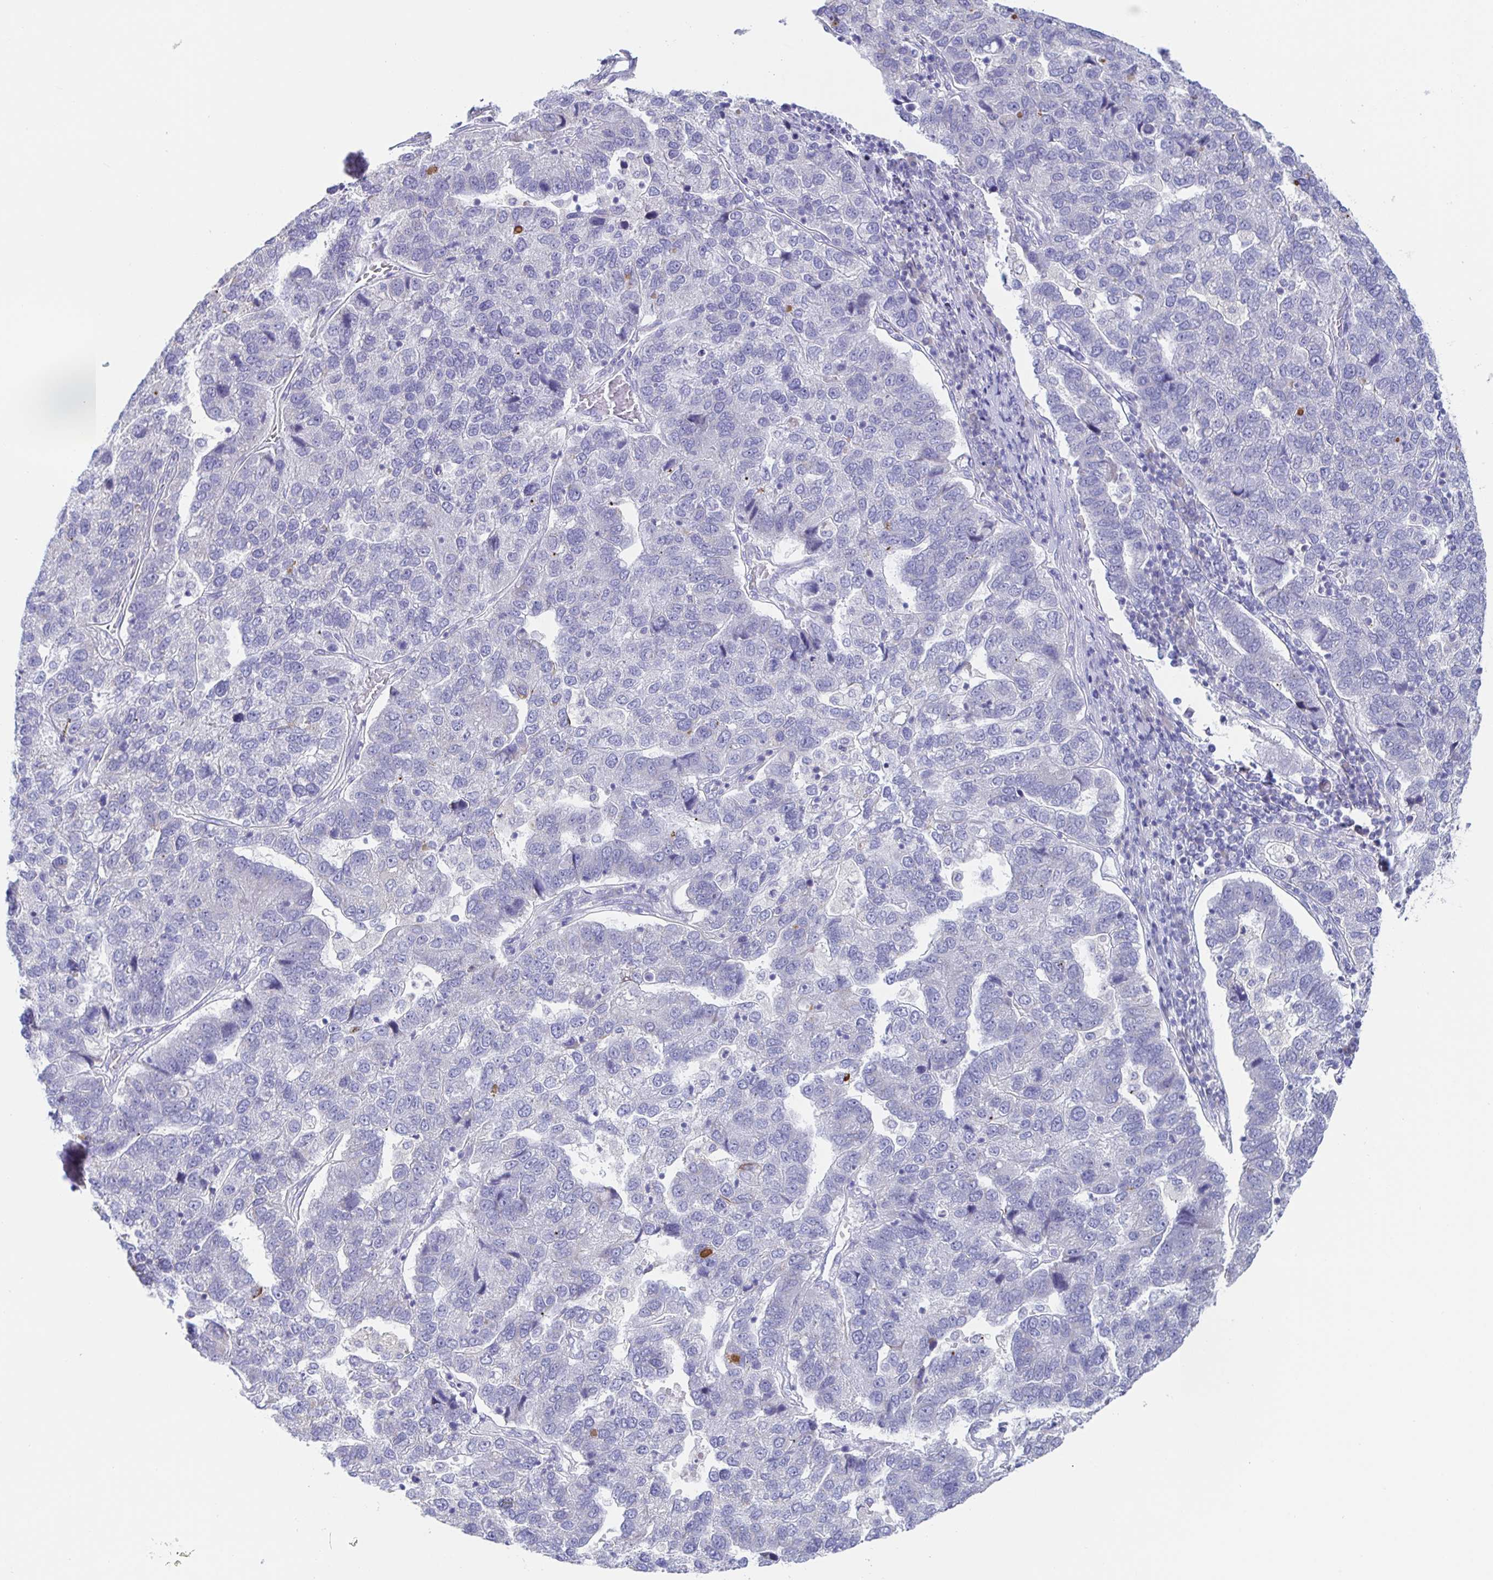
{"staining": {"intensity": "negative", "quantity": "none", "location": "none"}, "tissue": "pancreatic cancer", "cell_type": "Tumor cells", "image_type": "cancer", "snomed": [{"axis": "morphology", "description": "Adenocarcinoma, NOS"}, {"axis": "topography", "description": "Pancreas"}], "caption": "Micrograph shows no protein positivity in tumor cells of pancreatic cancer tissue. (DAB (3,3'-diaminobenzidine) IHC with hematoxylin counter stain).", "gene": "SIAH3", "patient": {"sex": "female", "age": 61}}